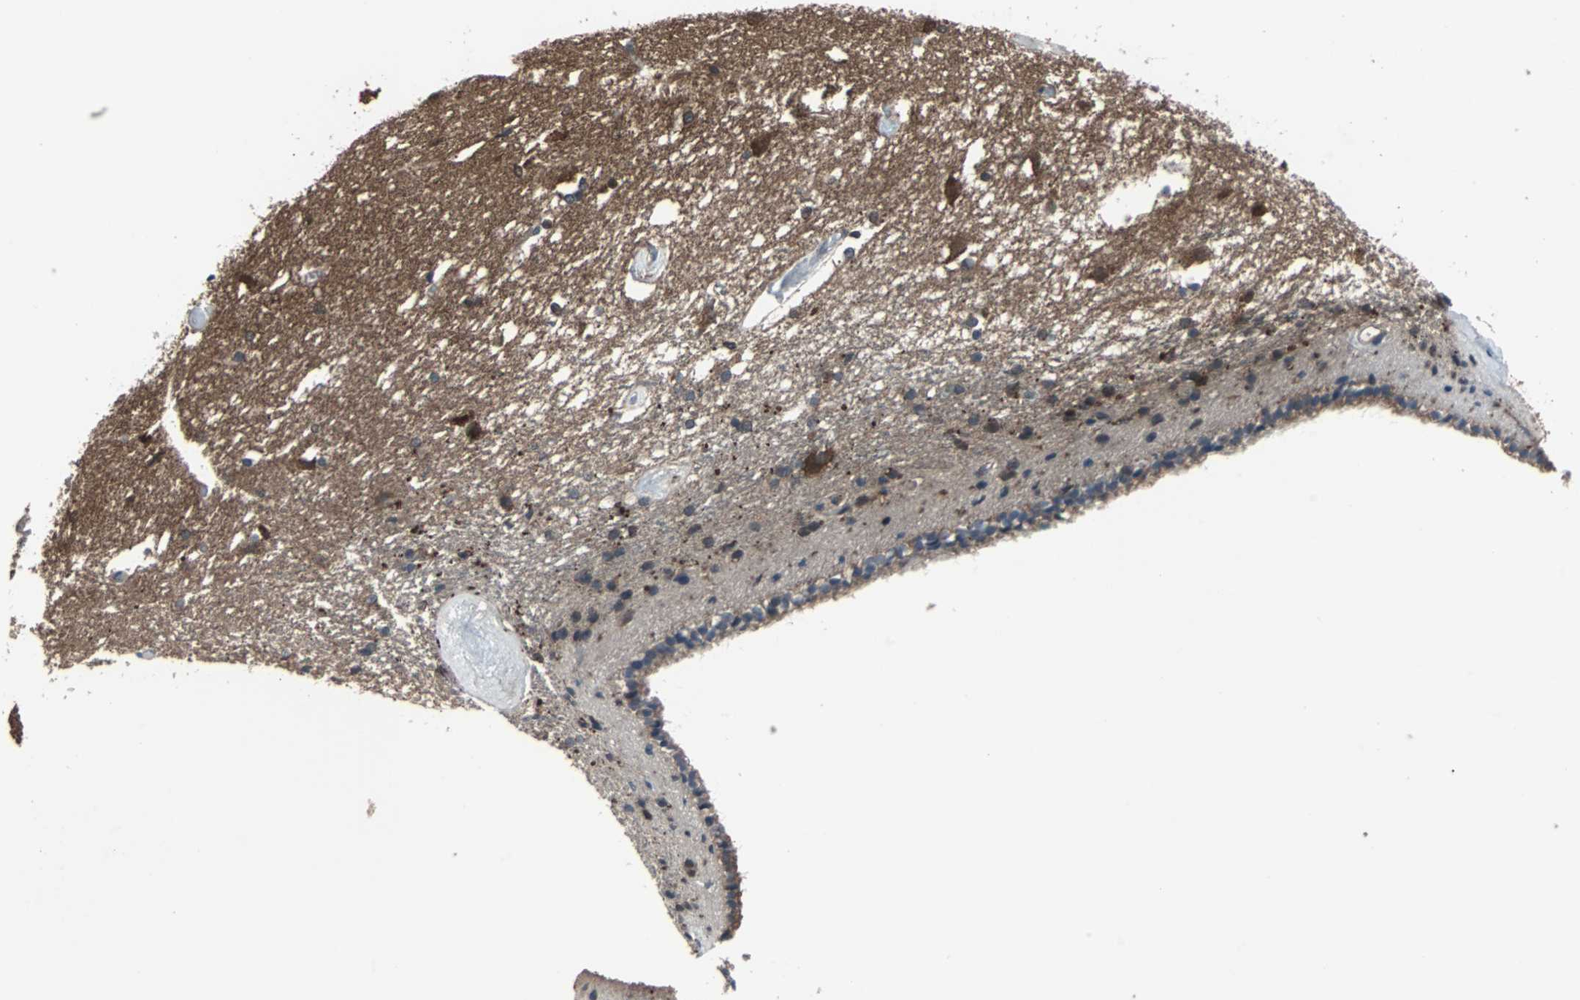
{"staining": {"intensity": "weak", "quantity": "25%-75%", "location": "cytoplasmic/membranous"}, "tissue": "caudate", "cell_type": "Glial cells", "image_type": "normal", "snomed": [{"axis": "morphology", "description": "Normal tissue, NOS"}, {"axis": "topography", "description": "Lateral ventricle wall"}], "caption": "The photomicrograph demonstrates staining of unremarkable caudate, revealing weak cytoplasmic/membranous protein staining (brown color) within glial cells. Using DAB (3,3'-diaminobenzidine) (brown) and hematoxylin (blue) stains, captured at high magnification using brightfield microscopy.", "gene": "PAK1", "patient": {"sex": "female", "age": 19}}